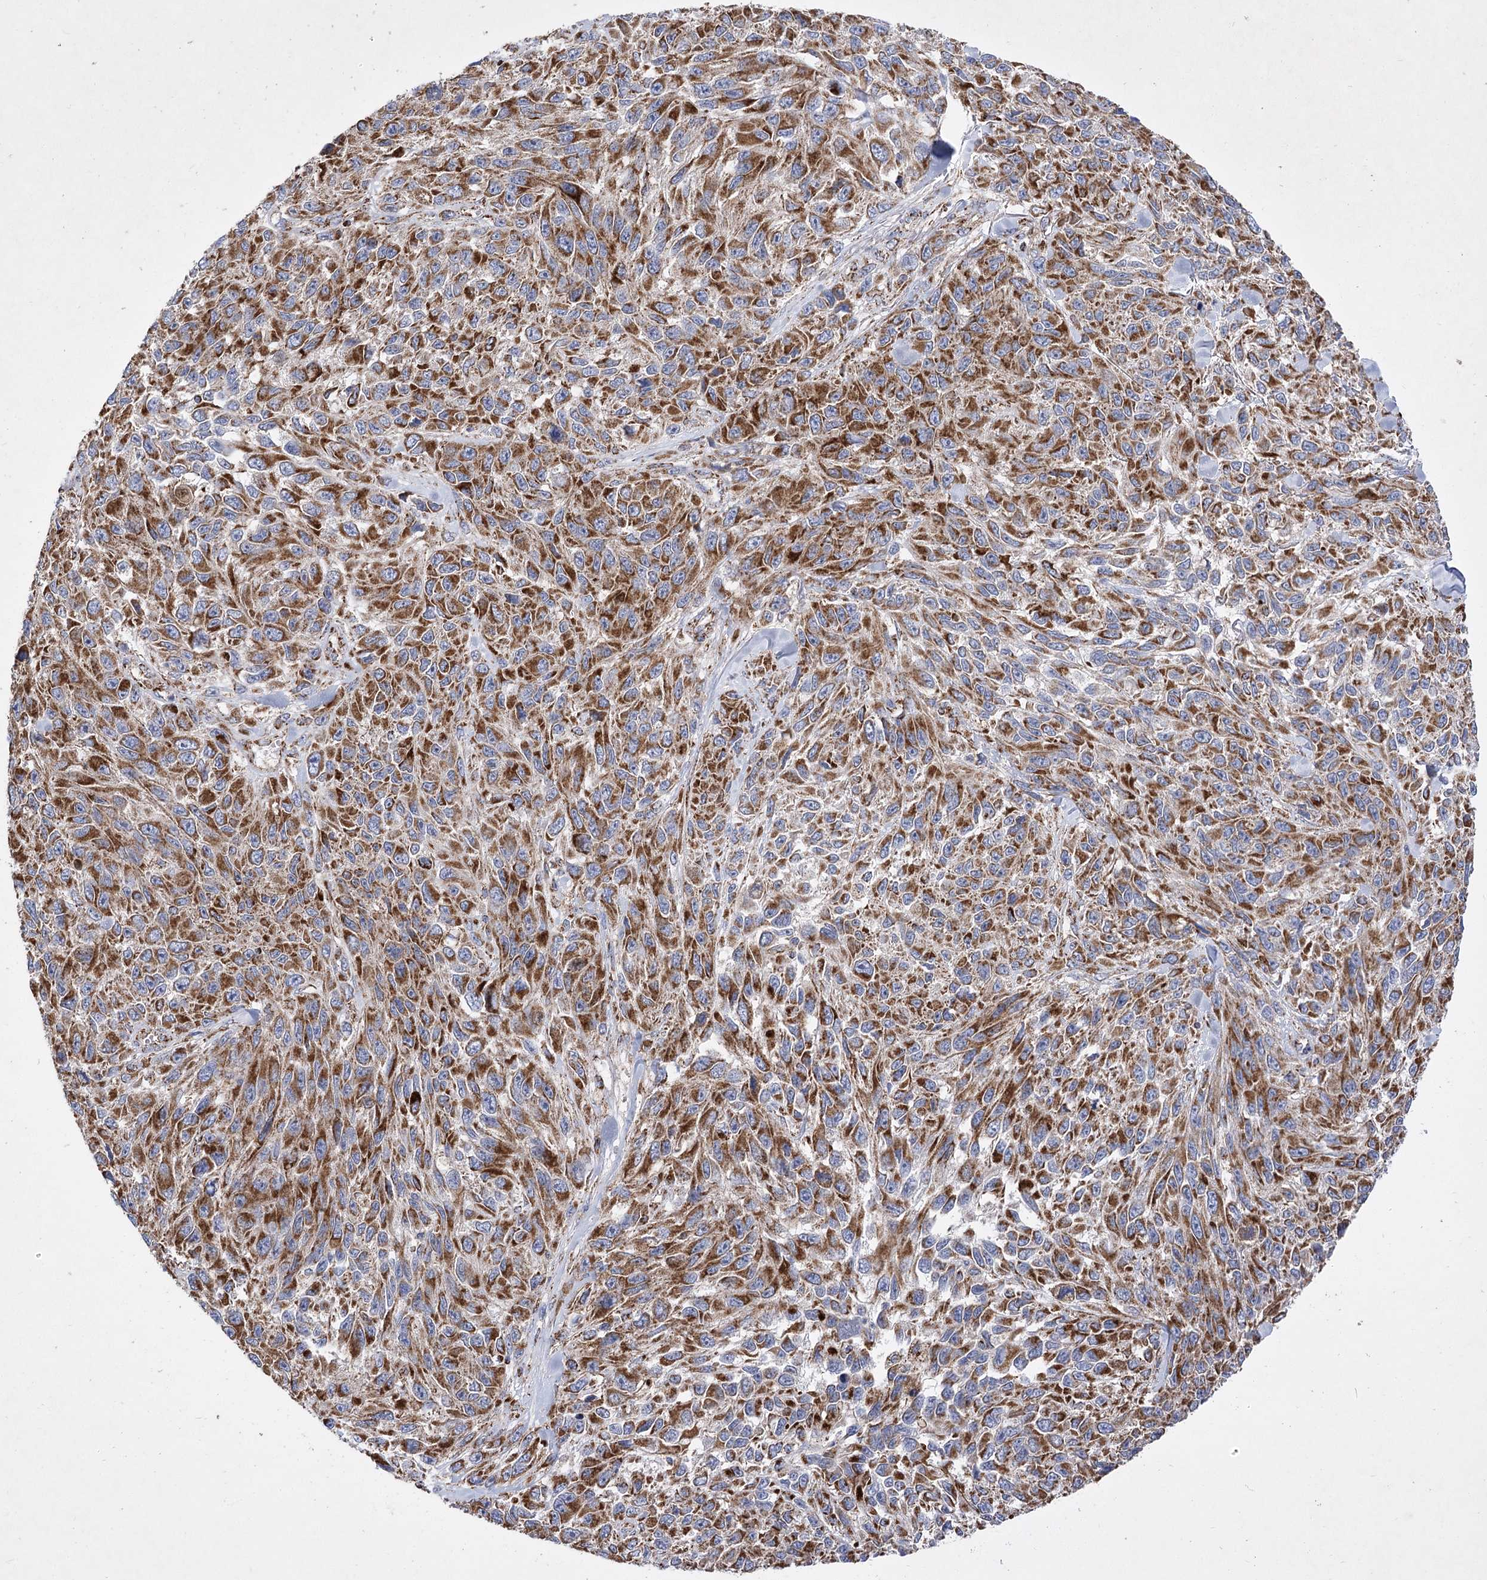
{"staining": {"intensity": "strong", "quantity": ">75%", "location": "cytoplasmic/membranous"}, "tissue": "melanoma", "cell_type": "Tumor cells", "image_type": "cancer", "snomed": [{"axis": "morphology", "description": "Malignant melanoma, NOS"}, {"axis": "topography", "description": "Skin"}], "caption": "Tumor cells reveal high levels of strong cytoplasmic/membranous positivity in approximately >75% of cells in human melanoma.", "gene": "ASNSD1", "patient": {"sex": "female", "age": 96}}